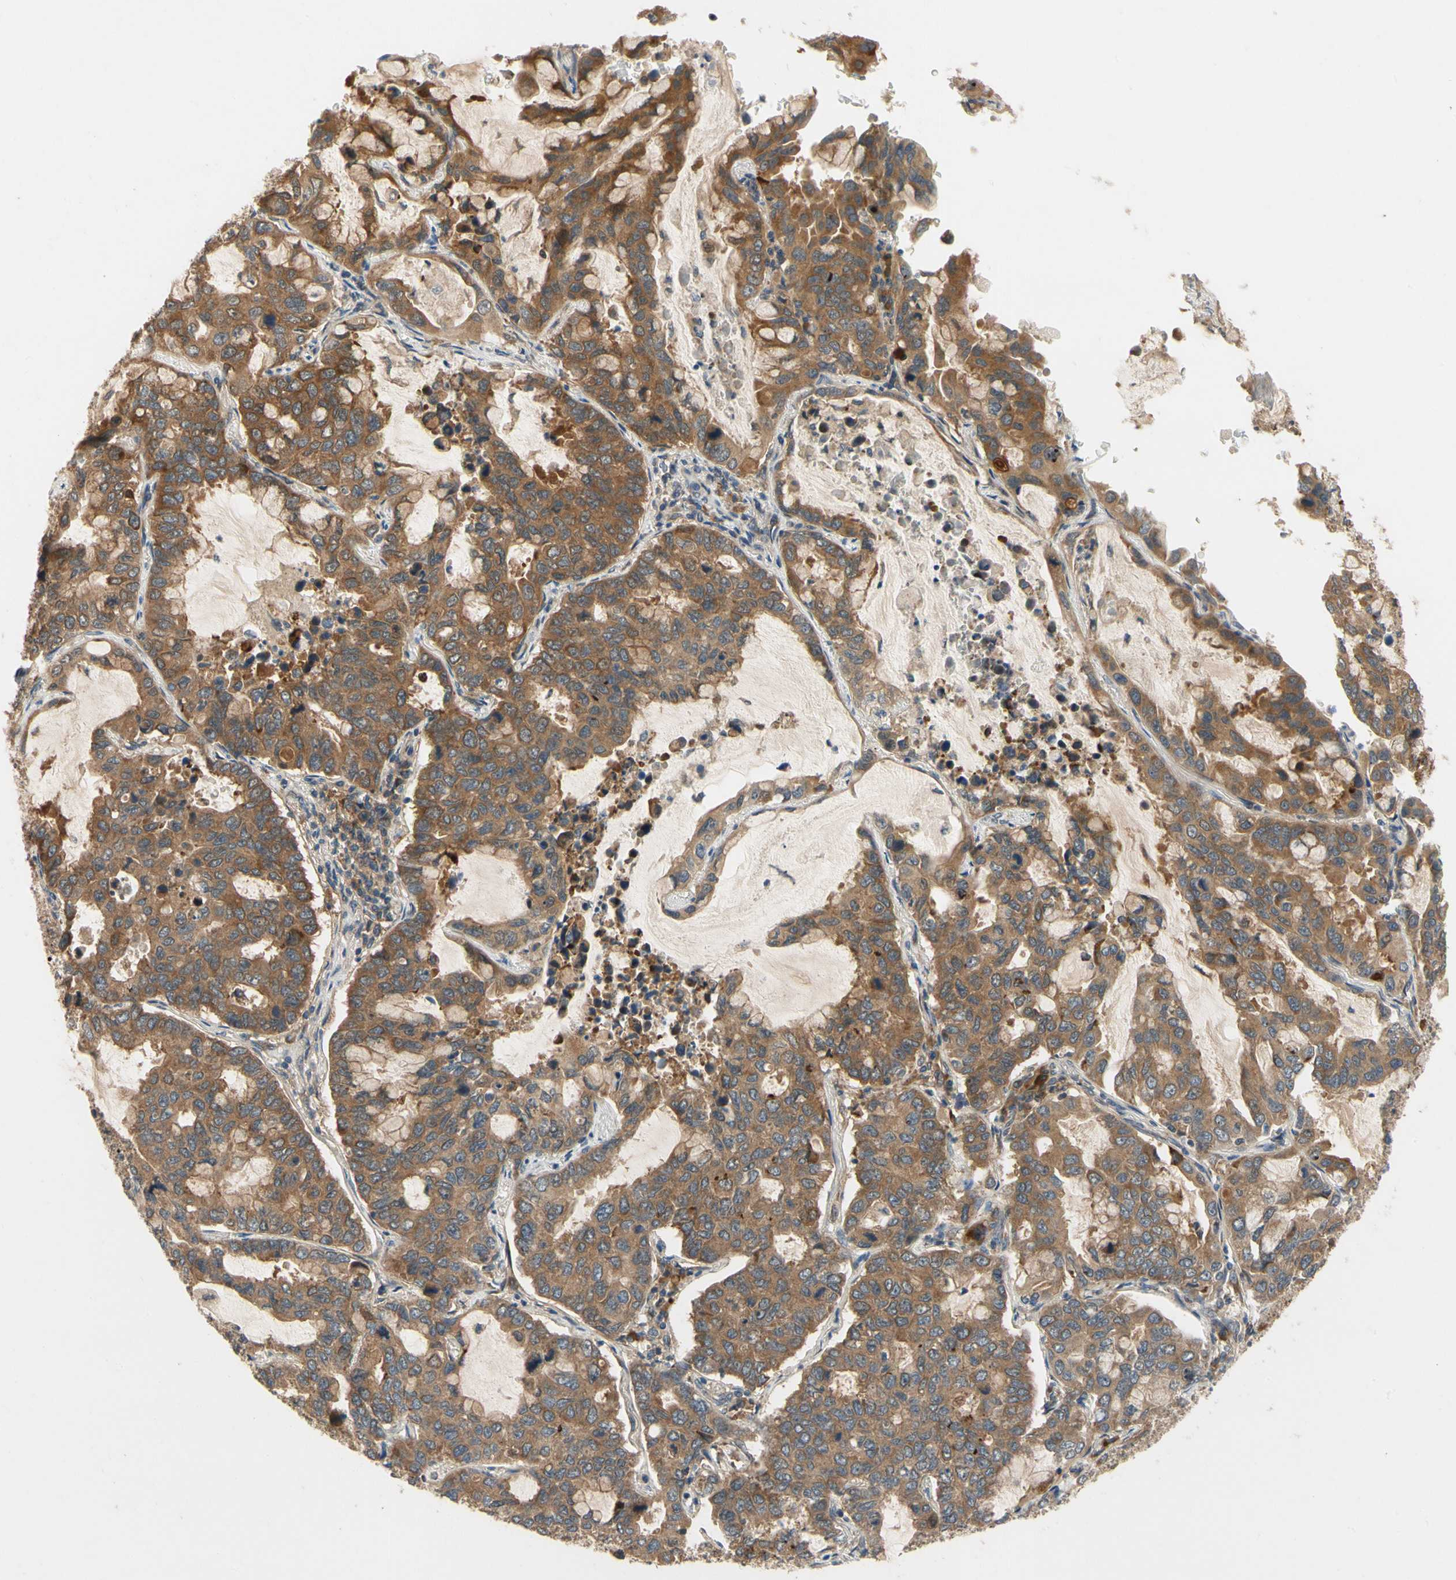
{"staining": {"intensity": "moderate", "quantity": ">75%", "location": "cytoplasmic/membranous"}, "tissue": "lung cancer", "cell_type": "Tumor cells", "image_type": "cancer", "snomed": [{"axis": "morphology", "description": "Adenocarcinoma, NOS"}, {"axis": "topography", "description": "Lung"}], "caption": "Tumor cells display moderate cytoplasmic/membranous positivity in about >75% of cells in lung adenocarcinoma.", "gene": "TDRP", "patient": {"sex": "male", "age": 64}}